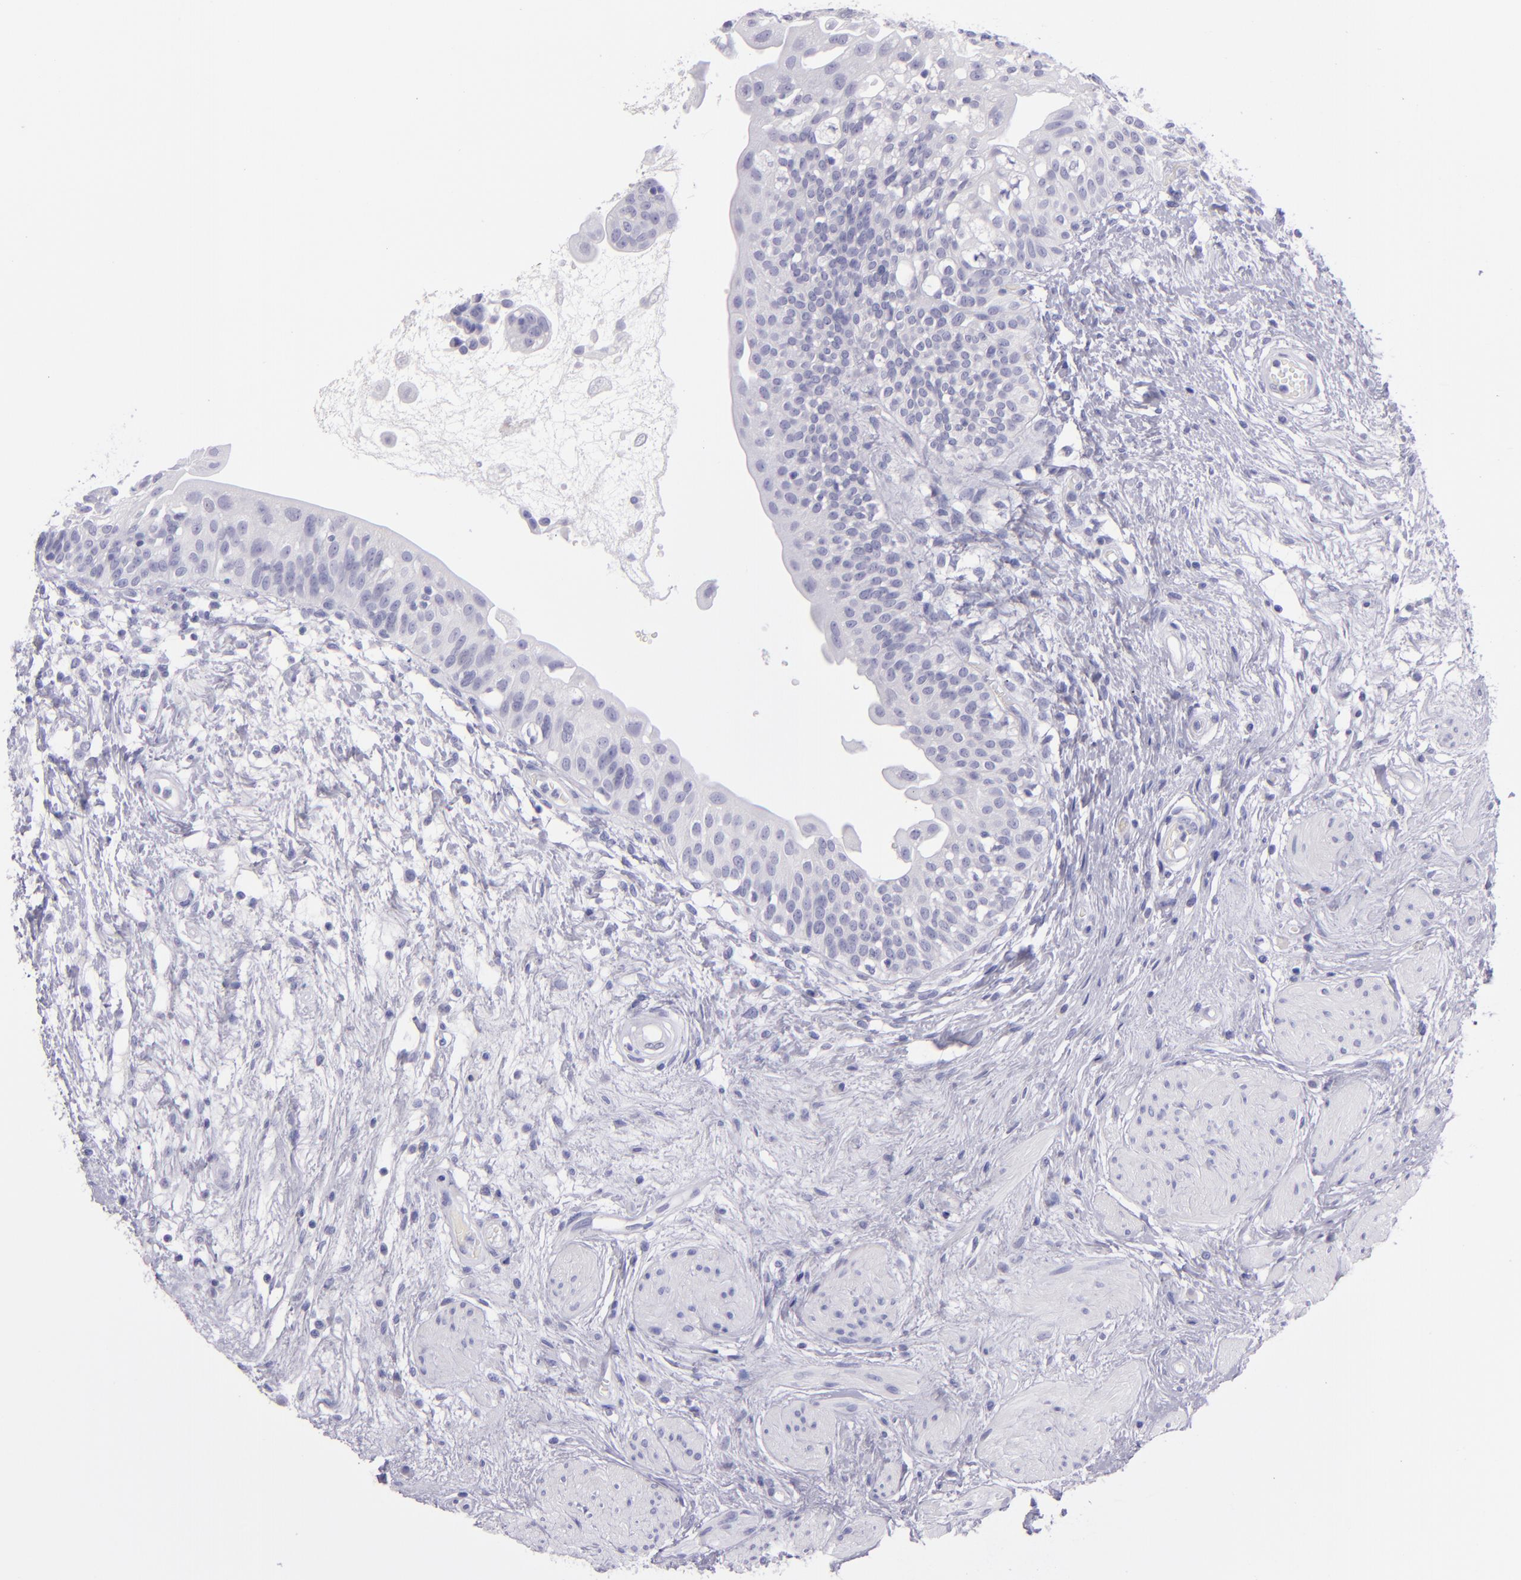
{"staining": {"intensity": "negative", "quantity": "none", "location": "none"}, "tissue": "urinary bladder", "cell_type": "Urothelial cells", "image_type": "normal", "snomed": [{"axis": "morphology", "description": "Normal tissue, NOS"}, {"axis": "topography", "description": "Urinary bladder"}], "caption": "Immunohistochemistry of unremarkable human urinary bladder shows no expression in urothelial cells. (Stains: DAB IHC with hematoxylin counter stain, Microscopy: brightfield microscopy at high magnification).", "gene": "TNNT3", "patient": {"sex": "female", "age": 55}}